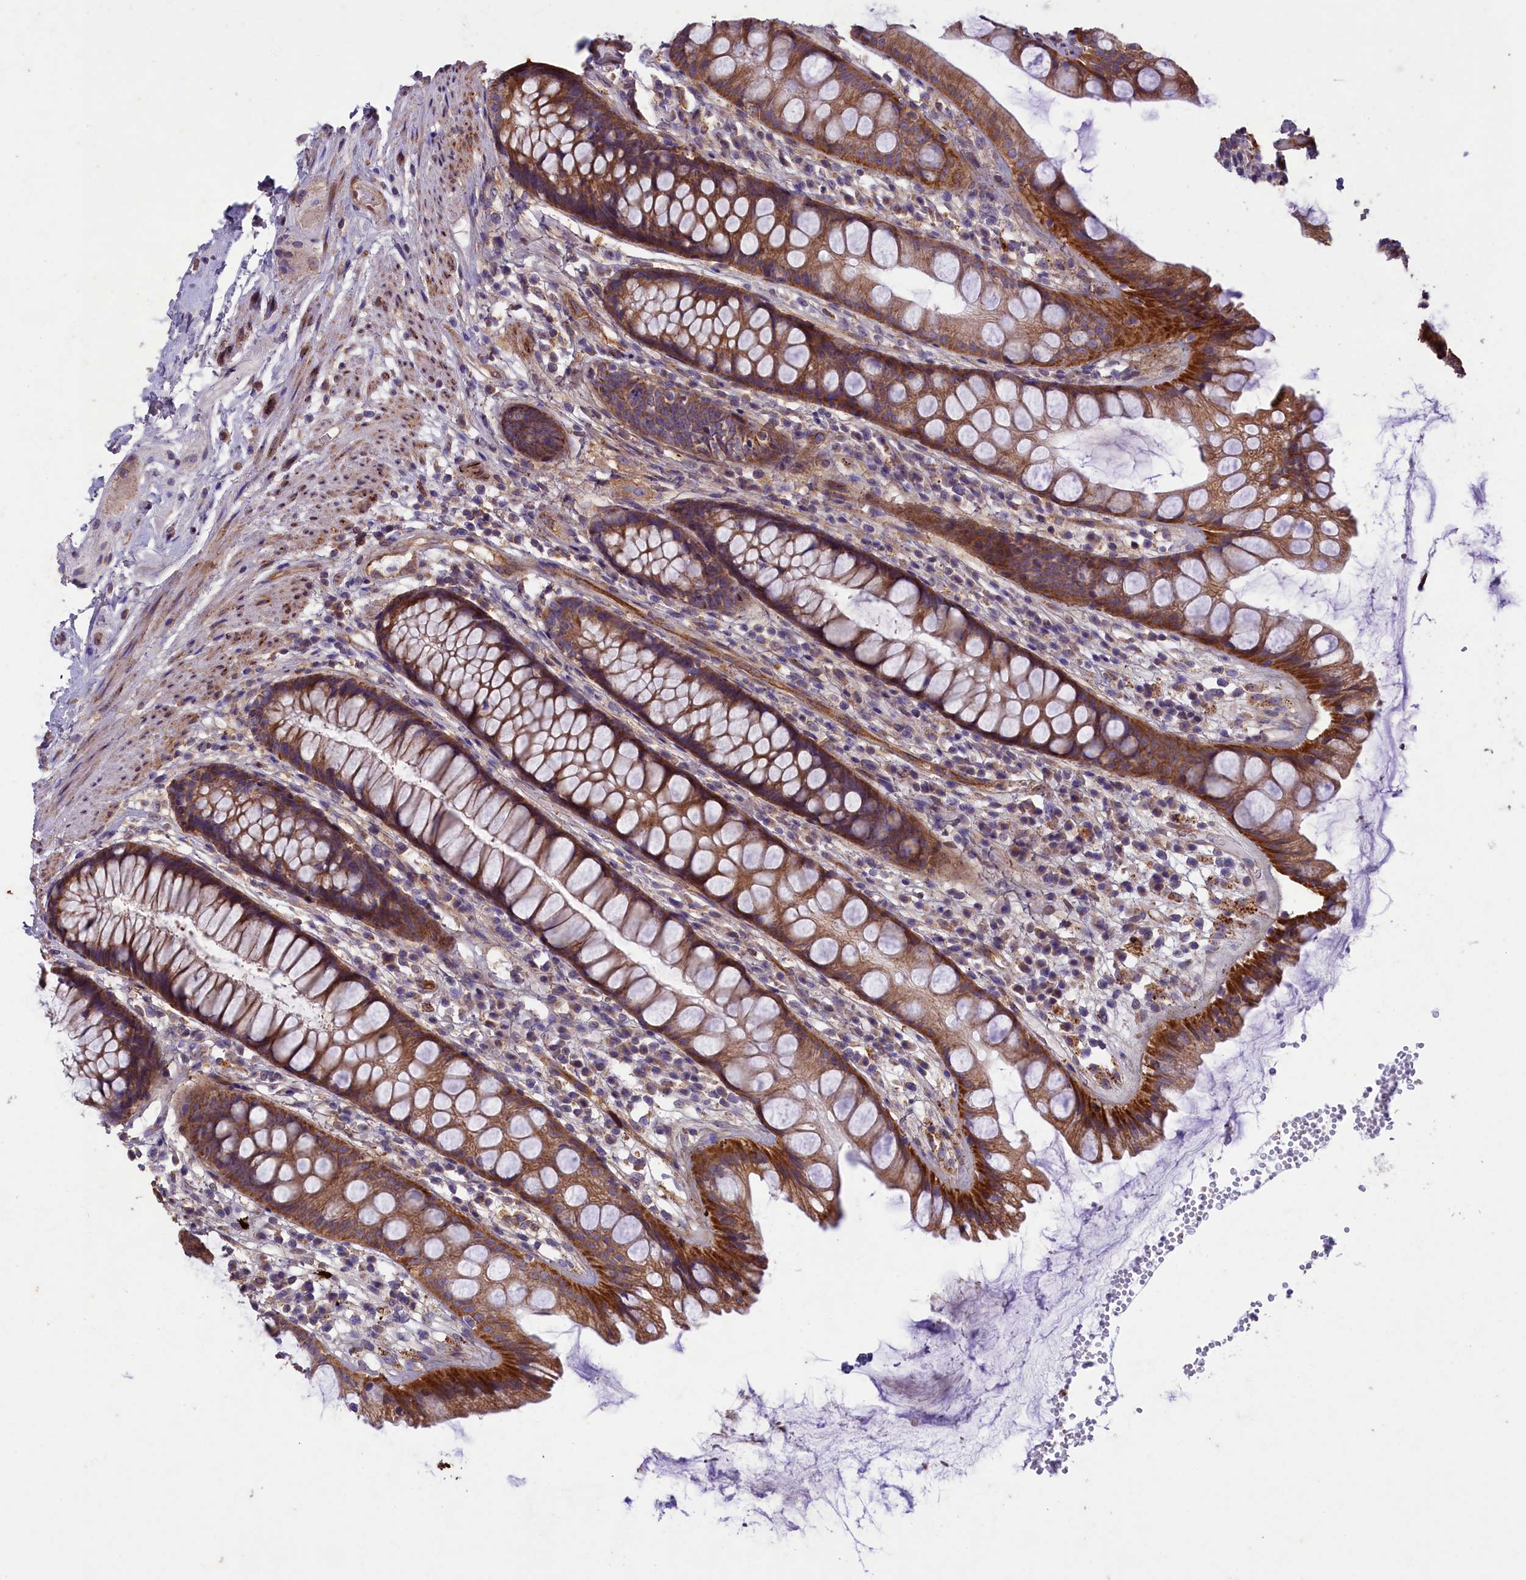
{"staining": {"intensity": "strong", "quantity": ">75%", "location": "cytoplasmic/membranous"}, "tissue": "rectum", "cell_type": "Glandular cells", "image_type": "normal", "snomed": [{"axis": "morphology", "description": "Normal tissue, NOS"}, {"axis": "topography", "description": "Rectum"}], "caption": "The micrograph shows staining of unremarkable rectum, revealing strong cytoplasmic/membranous protein expression (brown color) within glandular cells.", "gene": "ACAD8", "patient": {"sex": "male", "age": 74}}